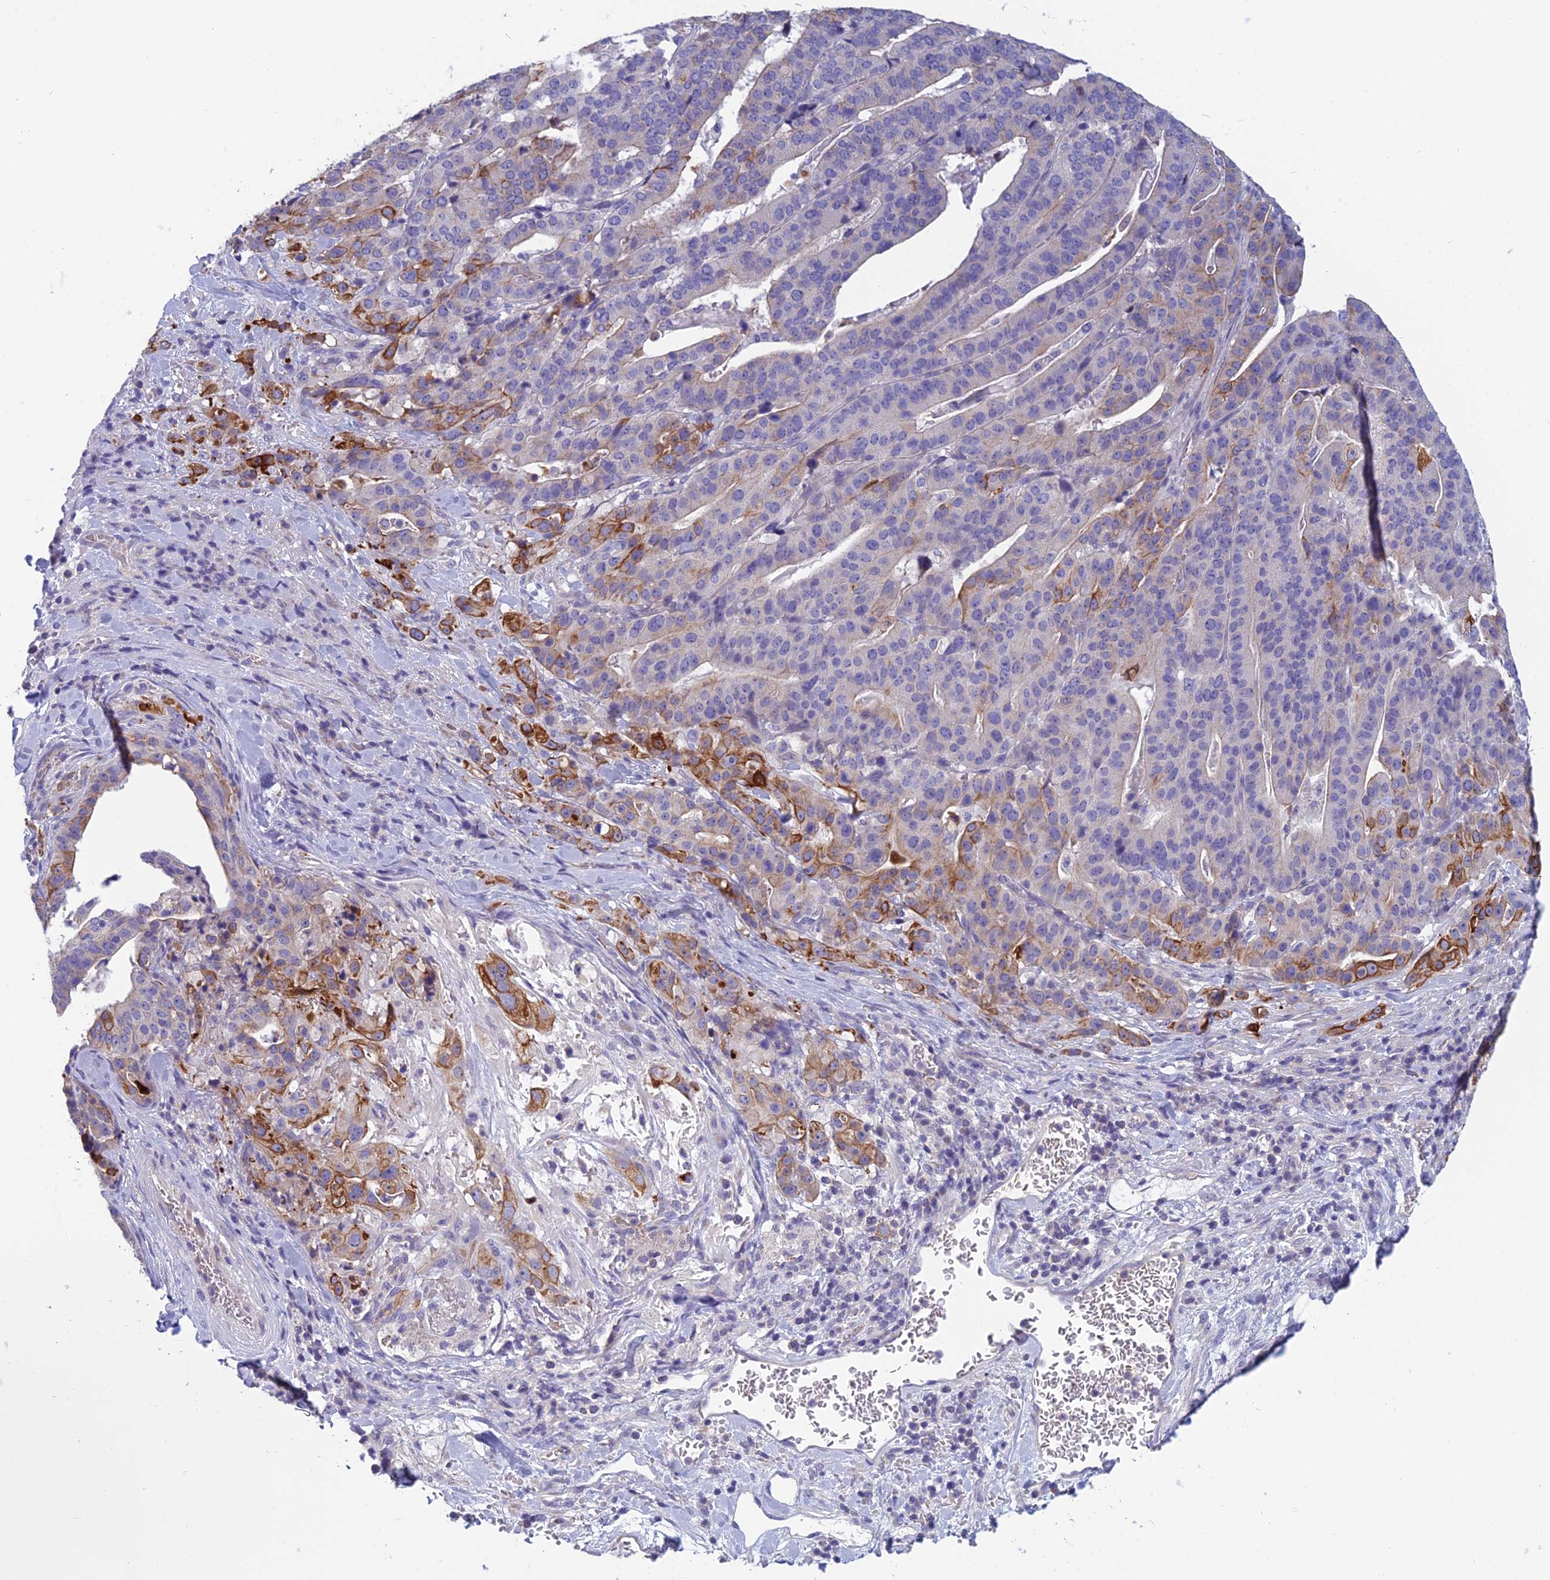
{"staining": {"intensity": "strong", "quantity": "<25%", "location": "cytoplasmic/membranous"}, "tissue": "stomach cancer", "cell_type": "Tumor cells", "image_type": "cancer", "snomed": [{"axis": "morphology", "description": "Adenocarcinoma, NOS"}, {"axis": "topography", "description": "Stomach"}], "caption": "High-magnification brightfield microscopy of stomach cancer stained with DAB (brown) and counterstained with hematoxylin (blue). tumor cells exhibit strong cytoplasmic/membranous staining is seen in approximately<25% of cells. (brown staining indicates protein expression, while blue staining denotes nuclei).", "gene": "RBM41", "patient": {"sex": "male", "age": 48}}